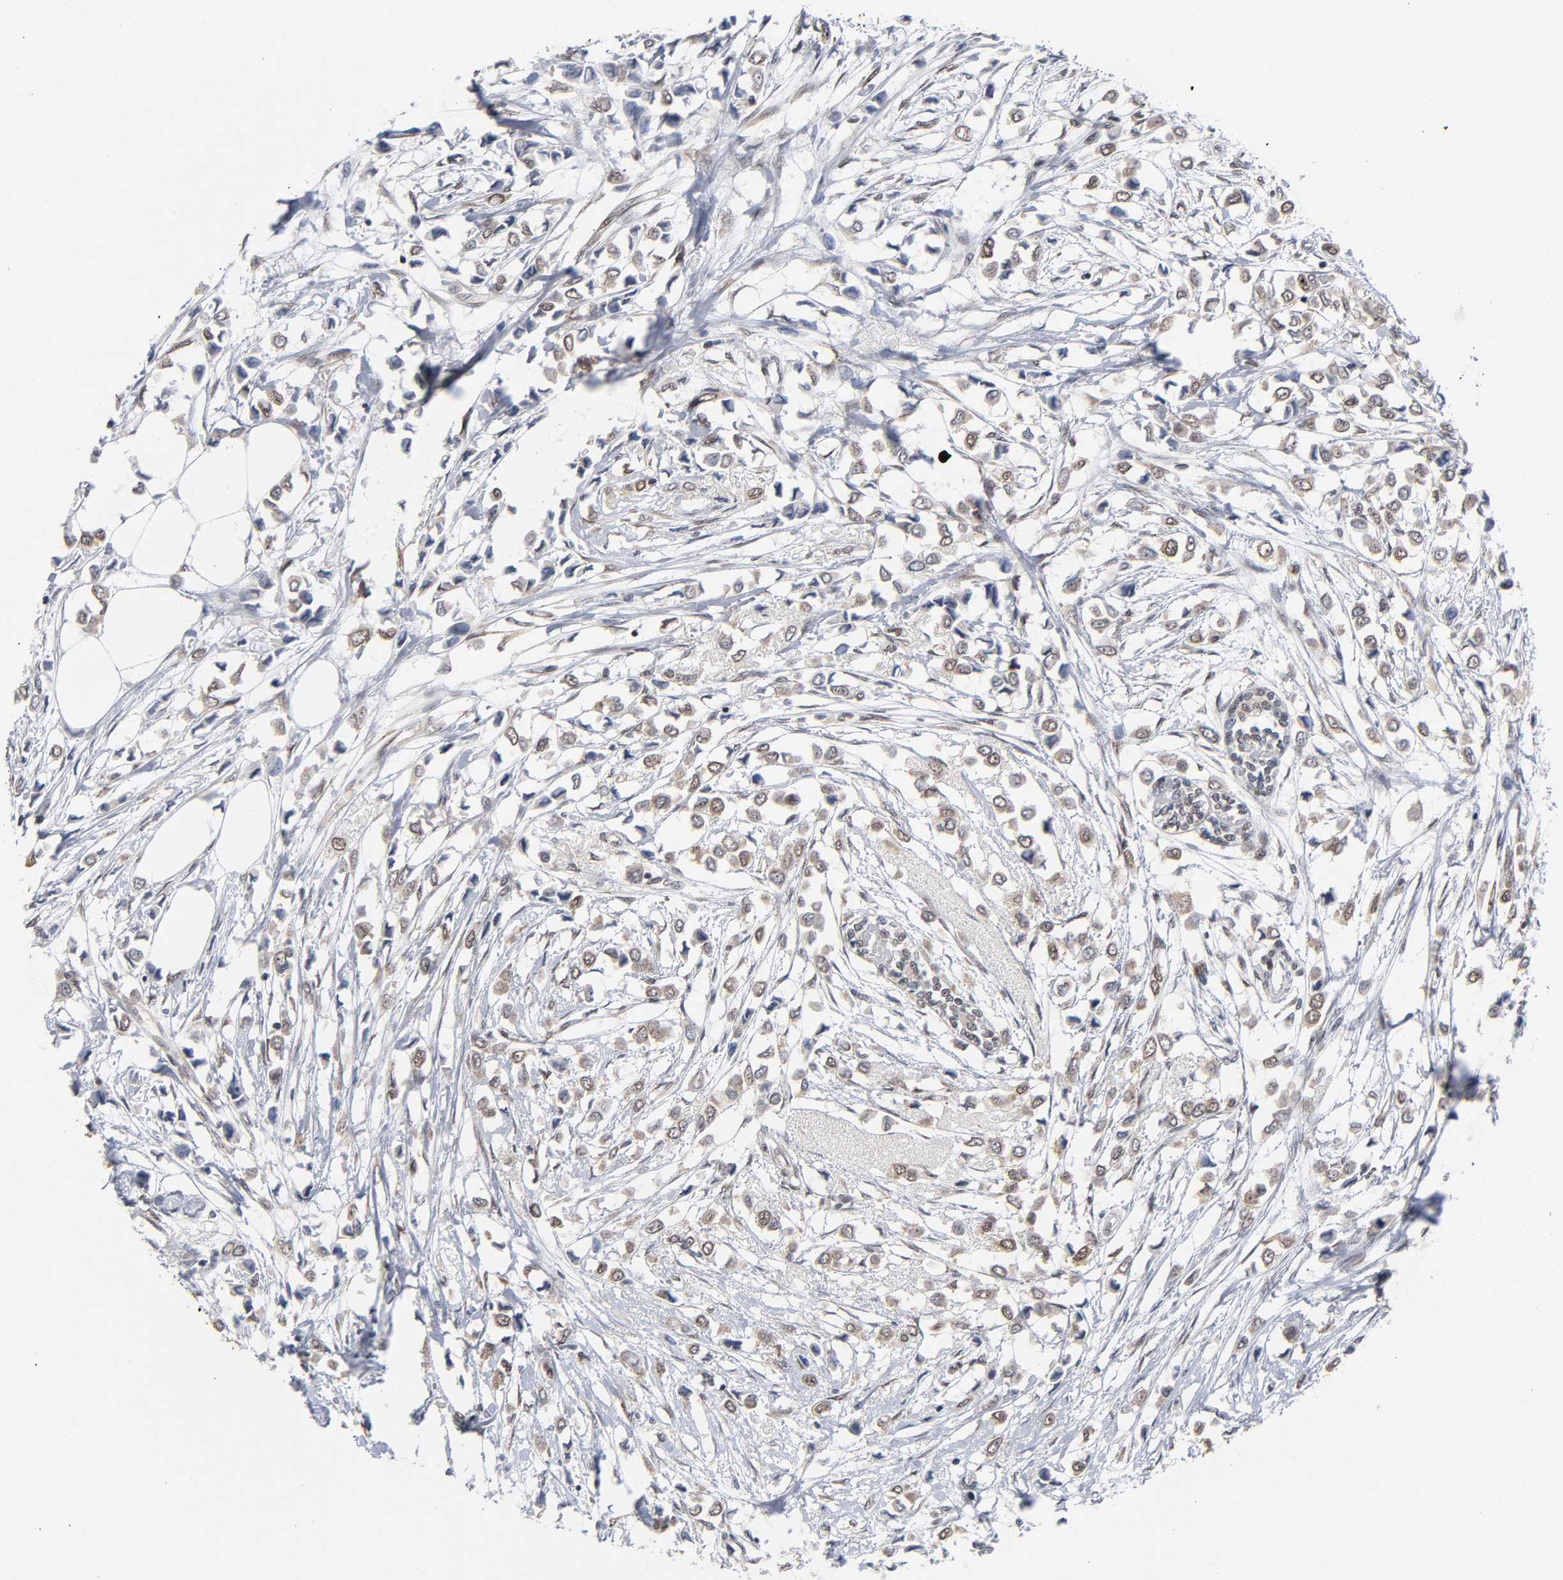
{"staining": {"intensity": "weak", "quantity": ">75%", "location": "cytoplasmic/membranous,nuclear"}, "tissue": "breast cancer", "cell_type": "Tumor cells", "image_type": "cancer", "snomed": [{"axis": "morphology", "description": "Lobular carcinoma"}, {"axis": "topography", "description": "Breast"}], "caption": "Breast lobular carcinoma was stained to show a protein in brown. There is low levels of weak cytoplasmic/membranous and nuclear expression in approximately >75% of tumor cells.", "gene": "ZNF384", "patient": {"sex": "female", "age": 51}}